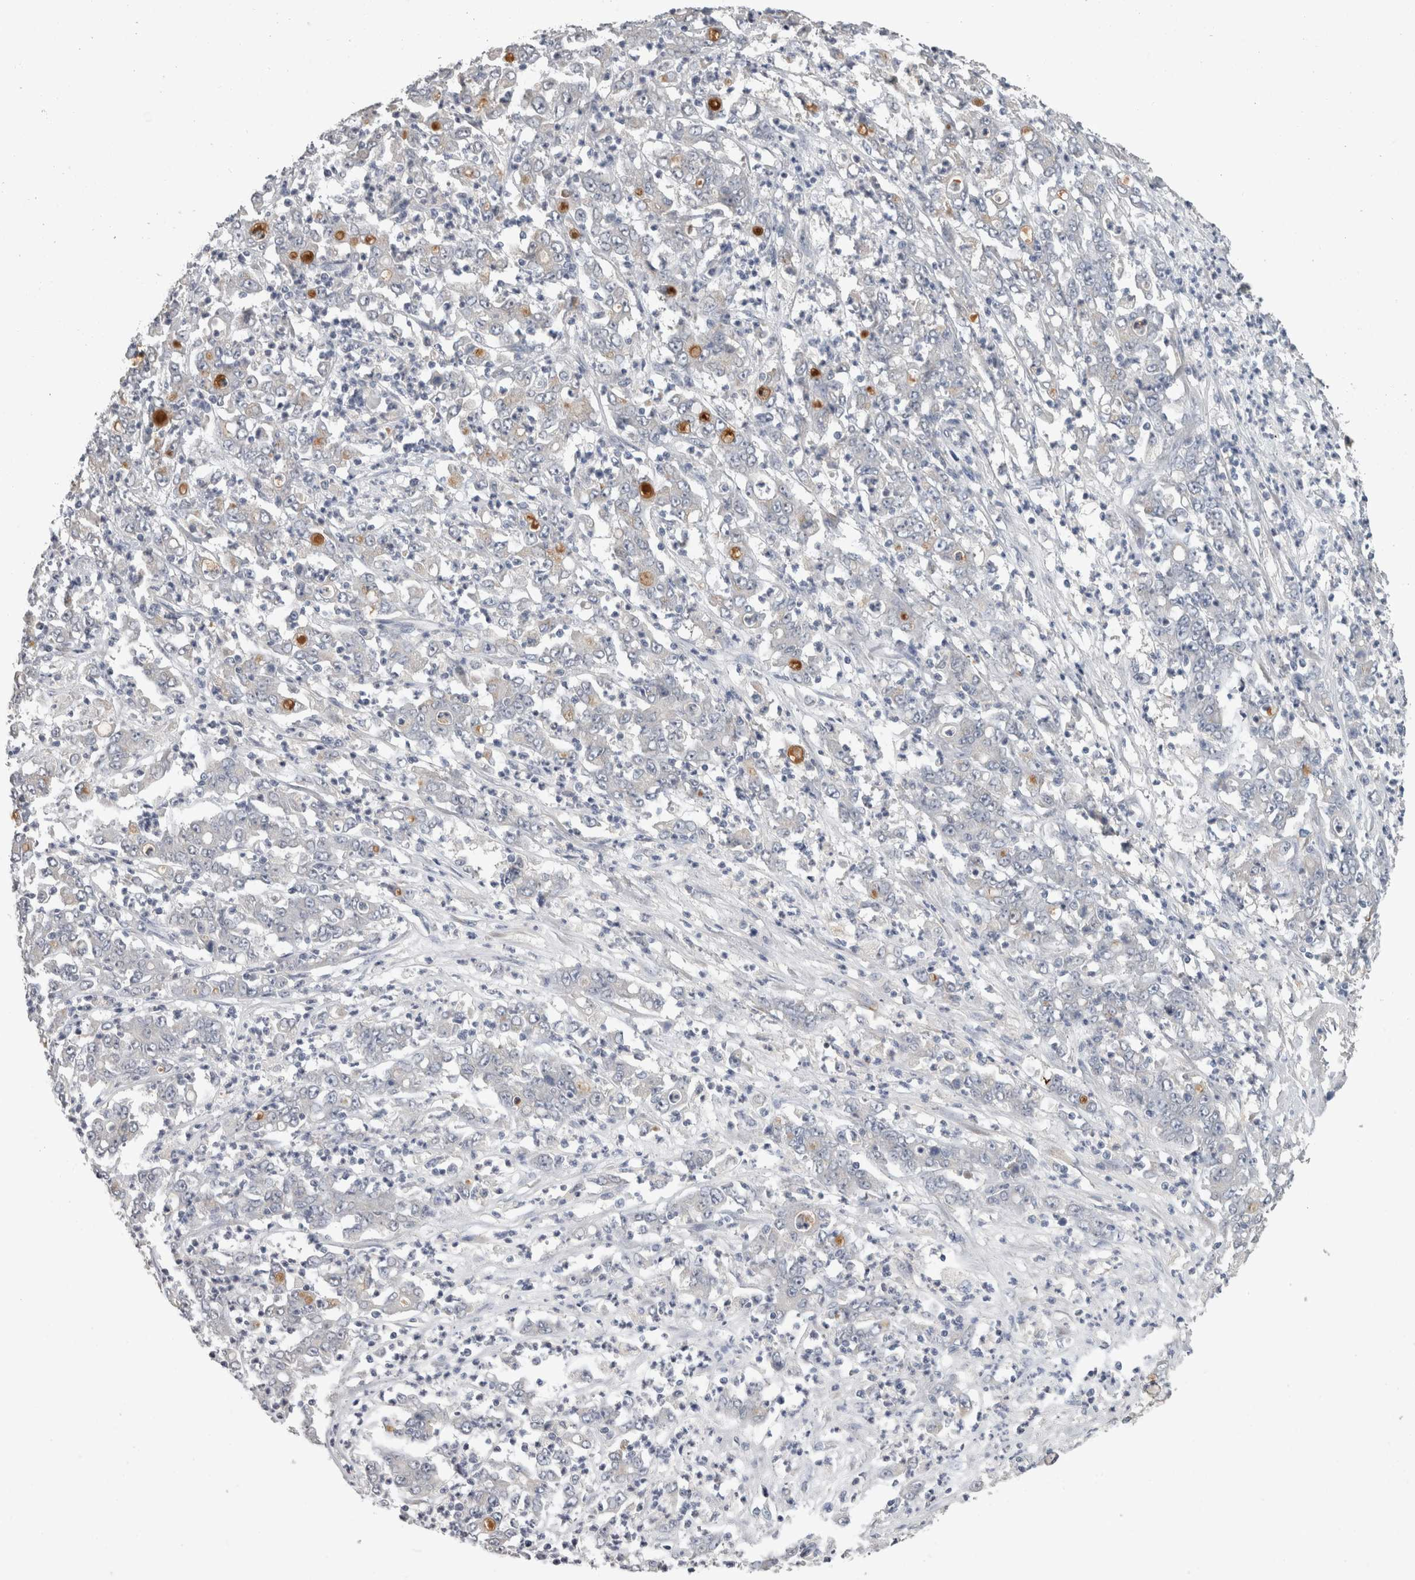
{"staining": {"intensity": "moderate", "quantity": "<25%", "location": "cytoplasmic/membranous"}, "tissue": "stomach cancer", "cell_type": "Tumor cells", "image_type": "cancer", "snomed": [{"axis": "morphology", "description": "Adenocarcinoma, NOS"}, {"axis": "topography", "description": "Stomach, lower"}], "caption": "Human stomach cancer stained for a protein (brown) displays moderate cytoplasmic/membranous positive positivity in approximately <25% of tumor cells.", "gene": "SLC22A11", "patient": {"sex": "female", "age": 71}}